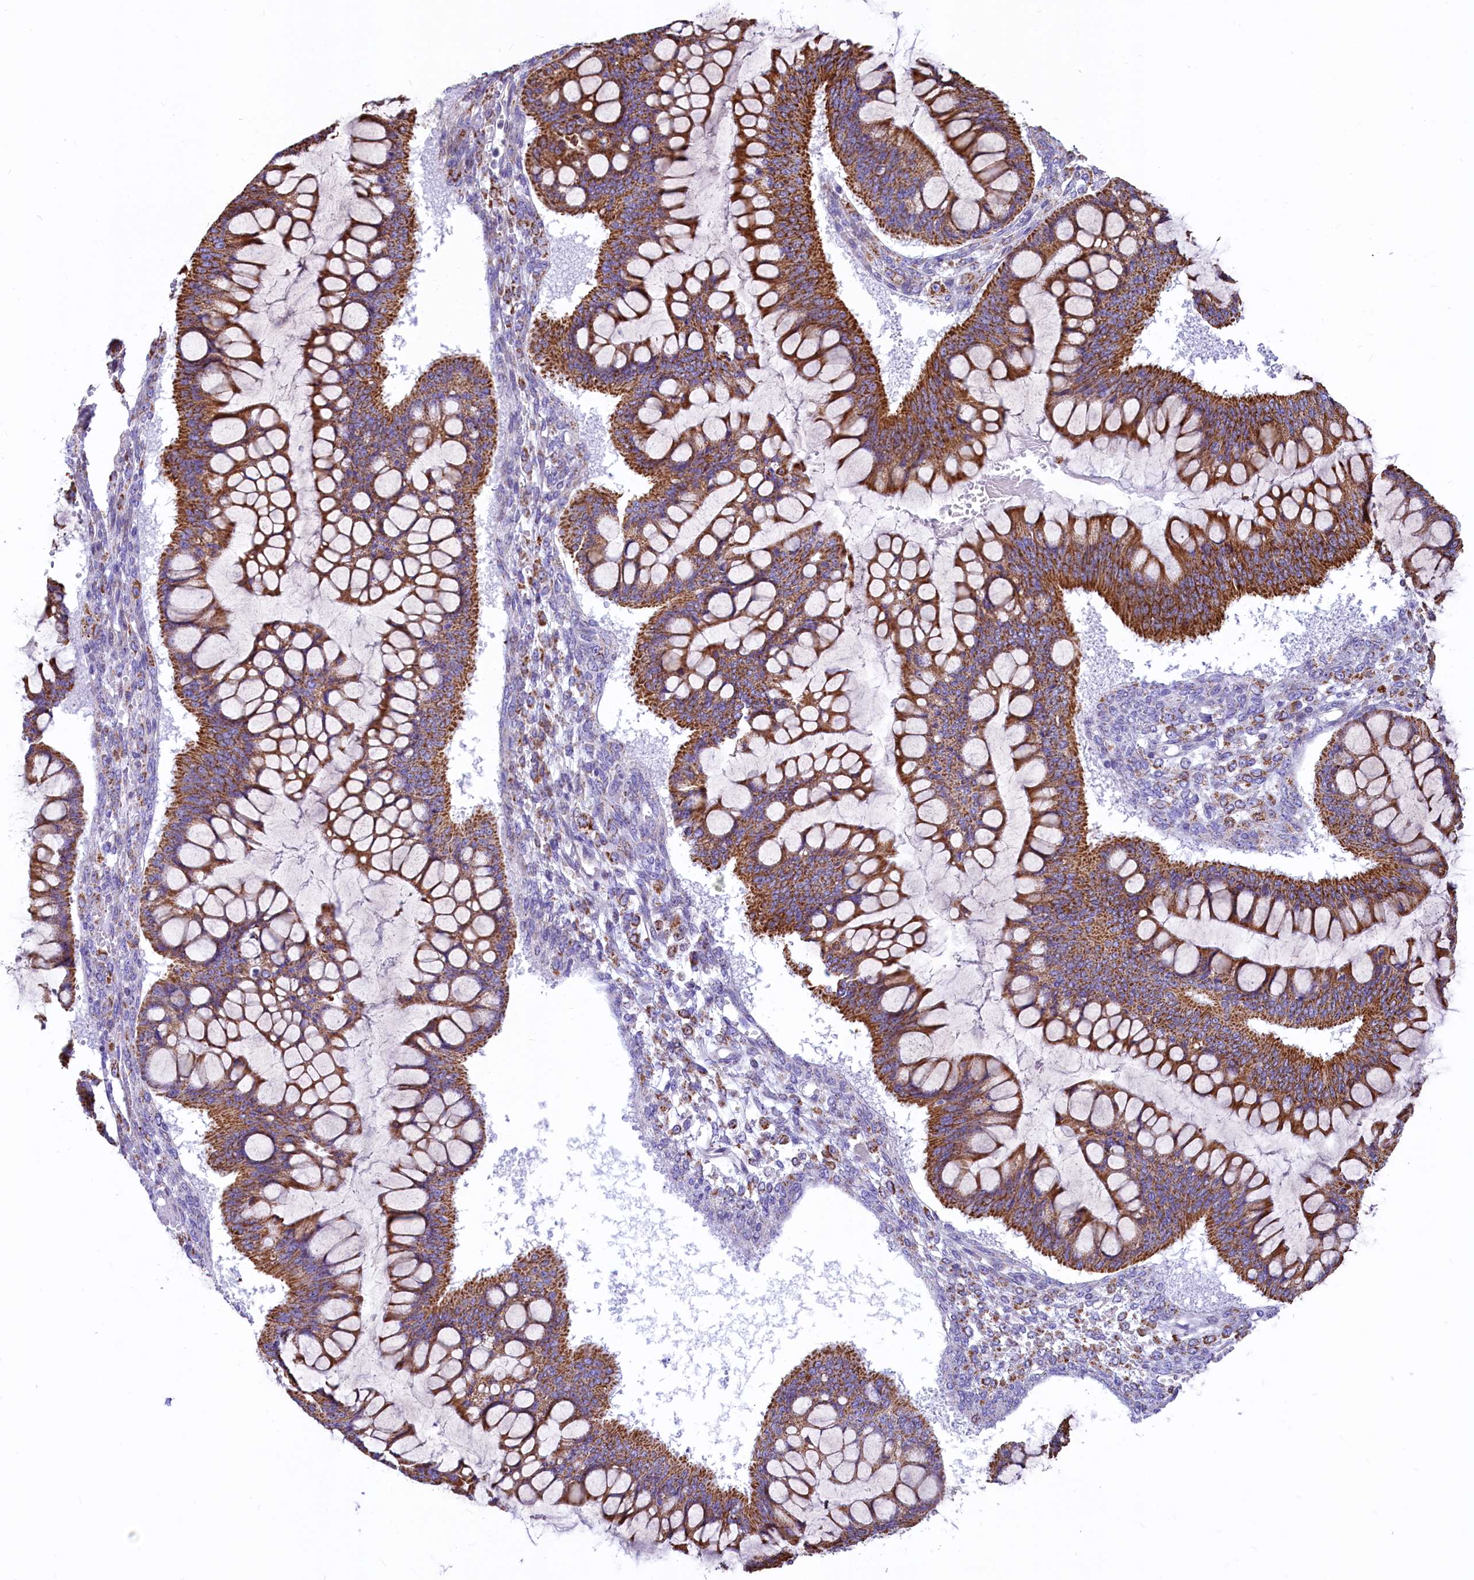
{"staining": {"intensity": "strong", "quantity": ">75%", "location": "cytoplasmic/membranous"}, "tissue": "ovarian cancer", "cell_type": "Tumor cells", "image_type": "cancer", "snomed": [{"axis": "morphology", "description": "Cystadenocarcinoma, mucinous, NOS"}, {"axis": "topography", "description": "Ovary"}], "caption": "Protein analysis of mucinous cystadenocarcinoma (ovarian) tissue demonstrates strong cytoplasmic/membranous positivity in approximately >75% of tumor cells.", "gene": "VWCE", "patient": {"sex": "female", "age": 73}}